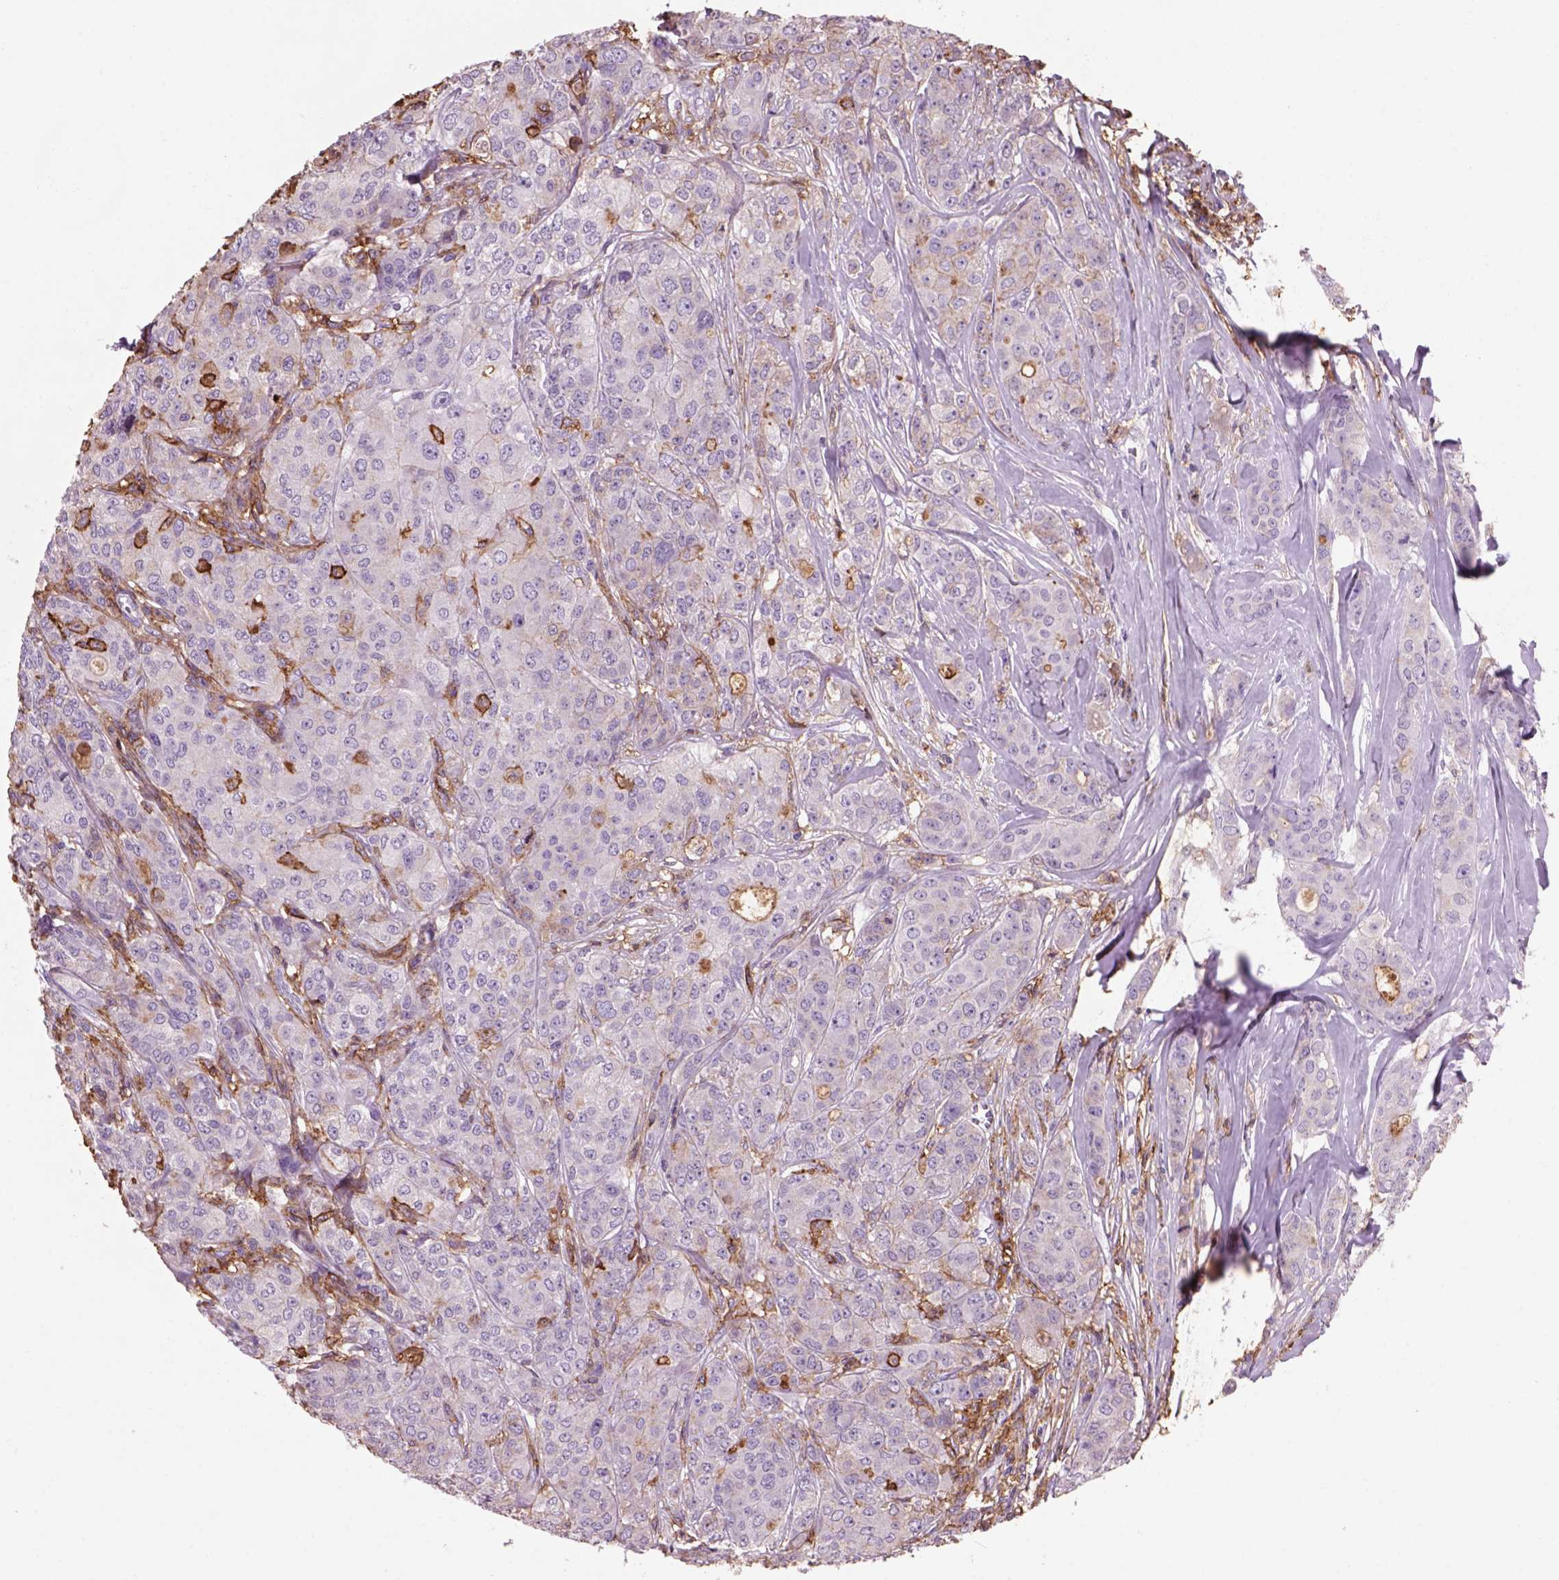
{"staining": {"intensity": "negative", "quantity": "none", "location": "none"}, "tissue": "breast cancer", "cell_type": "Tumor cells", "image_type": "cancer", "snomed": [{"axis": "morphology", "description": "Duct carcinoma"}, {"axis": "topography", "description": "Breast"}], "caption": "Protein analysis of breast cancer displays no significant positivity in tumor cells.", "gene": "CD14", "patient": {"sex": "female", "age": 43}}